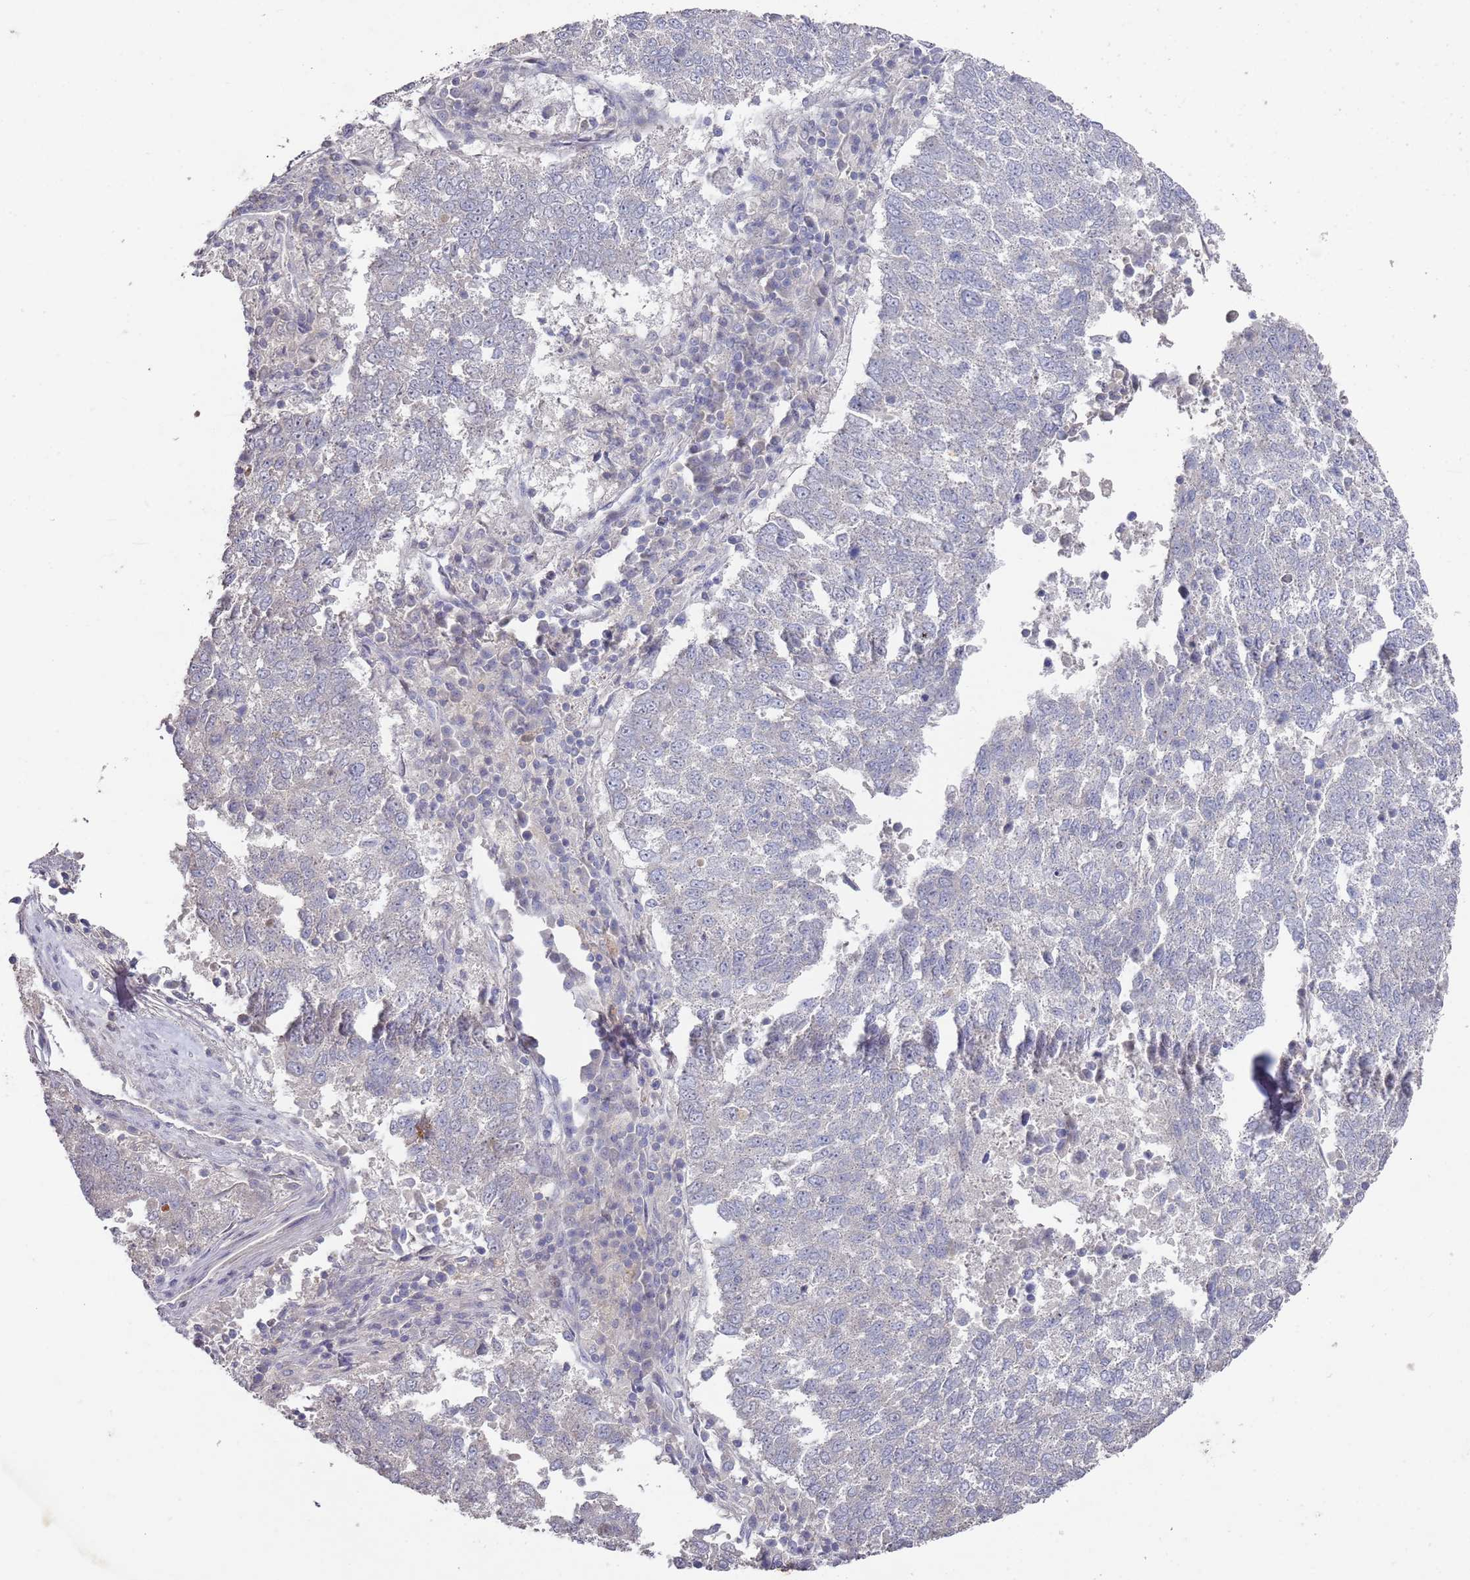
{"staining": {"intensity": "negative", "quantity": "none", "location": "none"}, "tissue": "lung cancer", "cell_type": "Tumor cells", "image_type": "cancer", "snomed": [{"axis": "morphology", "description": "Squamous cell carcinoma, NOS"}, {"axis": "topography", "description": "Lung"}], "caption": "Immunohistochemical staining of human lung cancer (squamous cell carcinoma) demonstrates no significant positivity in tumor cells.", "gene": "LACC1", "patient": {"sex": "male", "age": 73}}